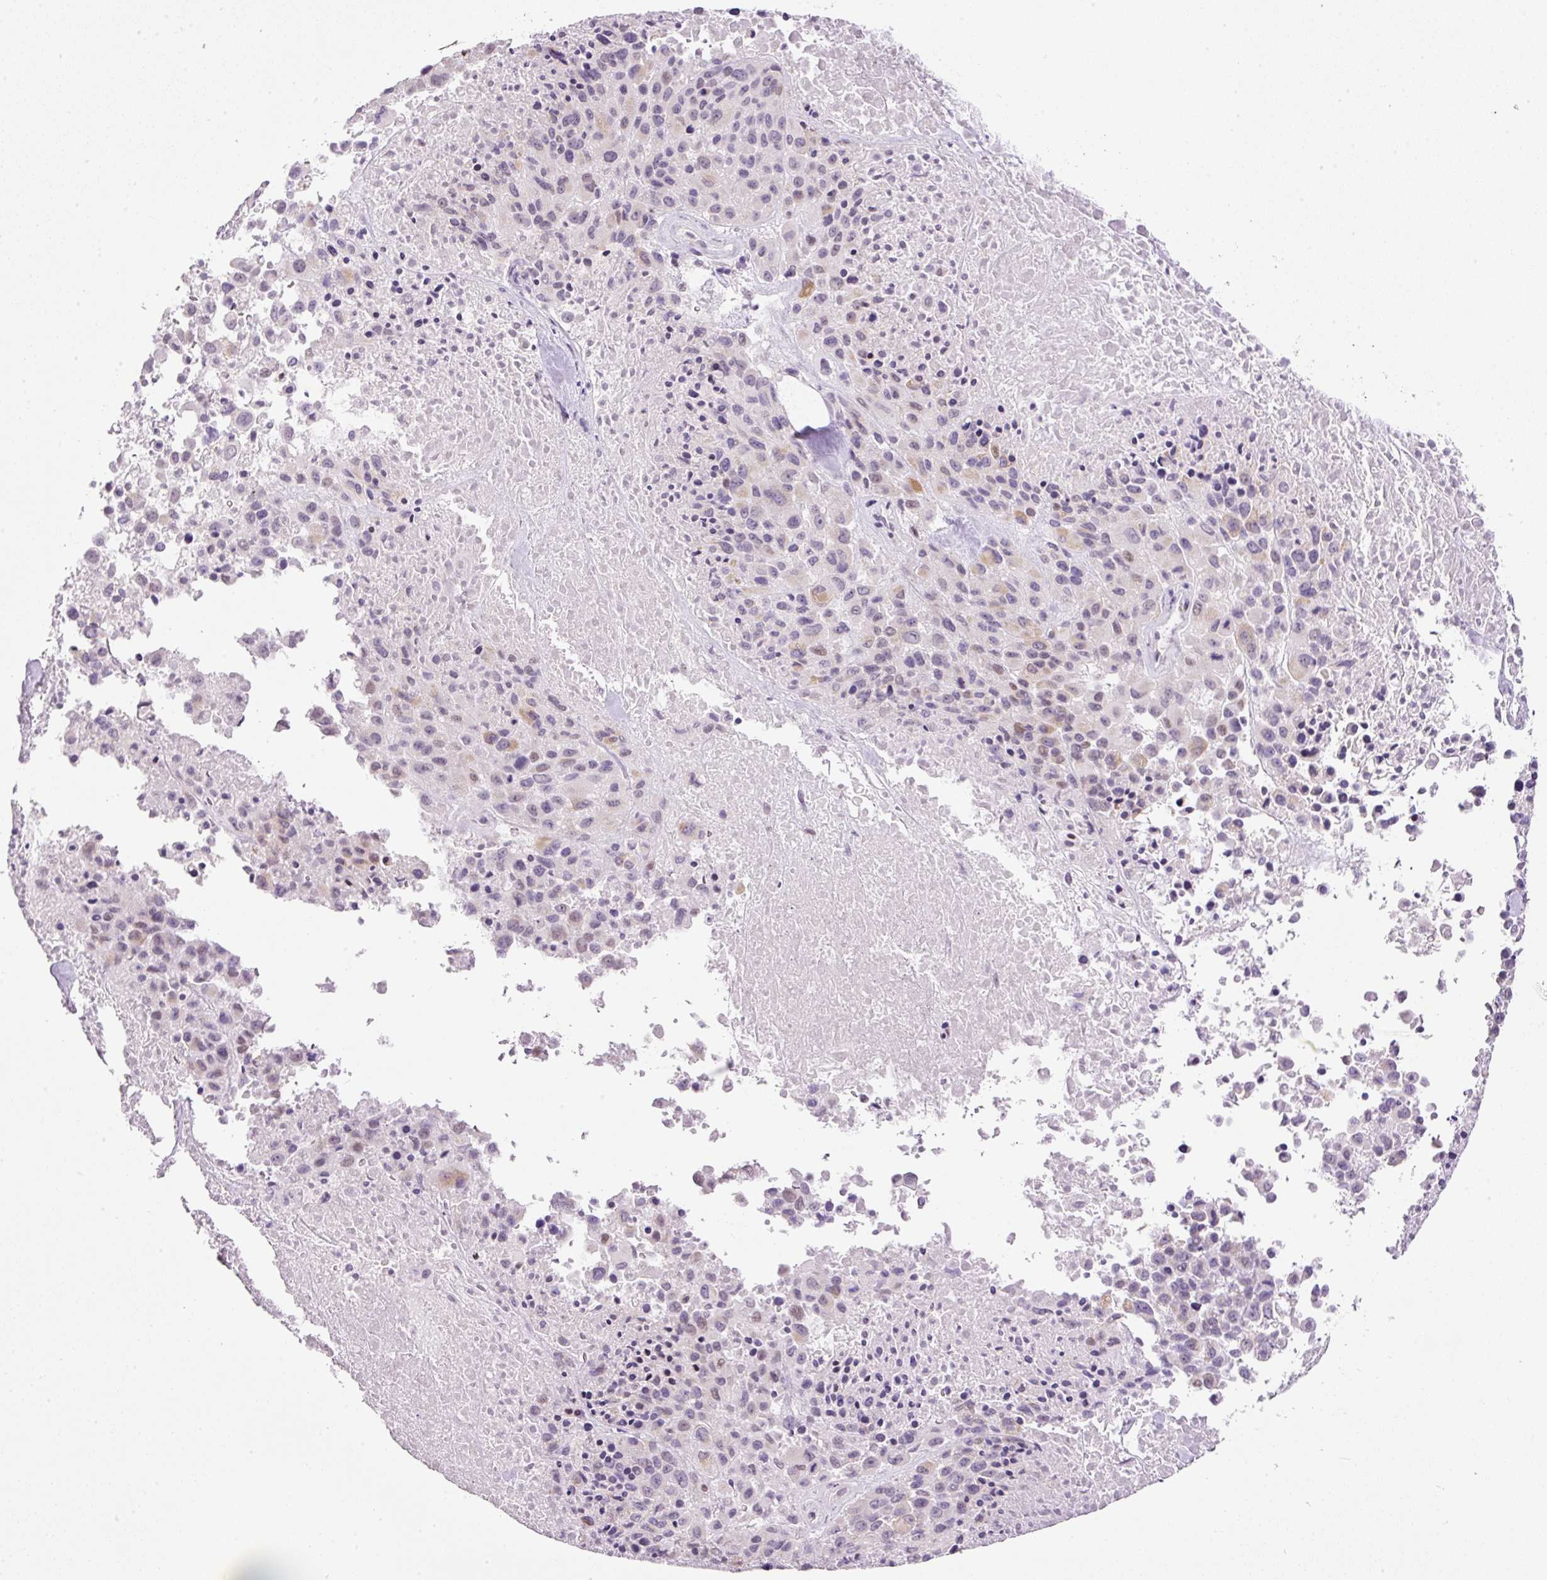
{"staining": {"intensity": "weak", "quantity": "<25%", "location": "cytoplasmic/membranous"}, "tissue": "melanoma", "cell_type": "Tumor cells", "image_type": "cancer", "snomed": [{"axis": "morphology", "description": "Malignant melanoma, Metastatic site"}, {"axis": "topography", "description": "Skin"}], "caption": "Immunohistochemistry of melanoma reveals no expression in tumor cells. (Brightfield microscopy of DAB IHC at high magnification).", "gene": "SRC", "patient": {"sex": "female", "age": 81}}